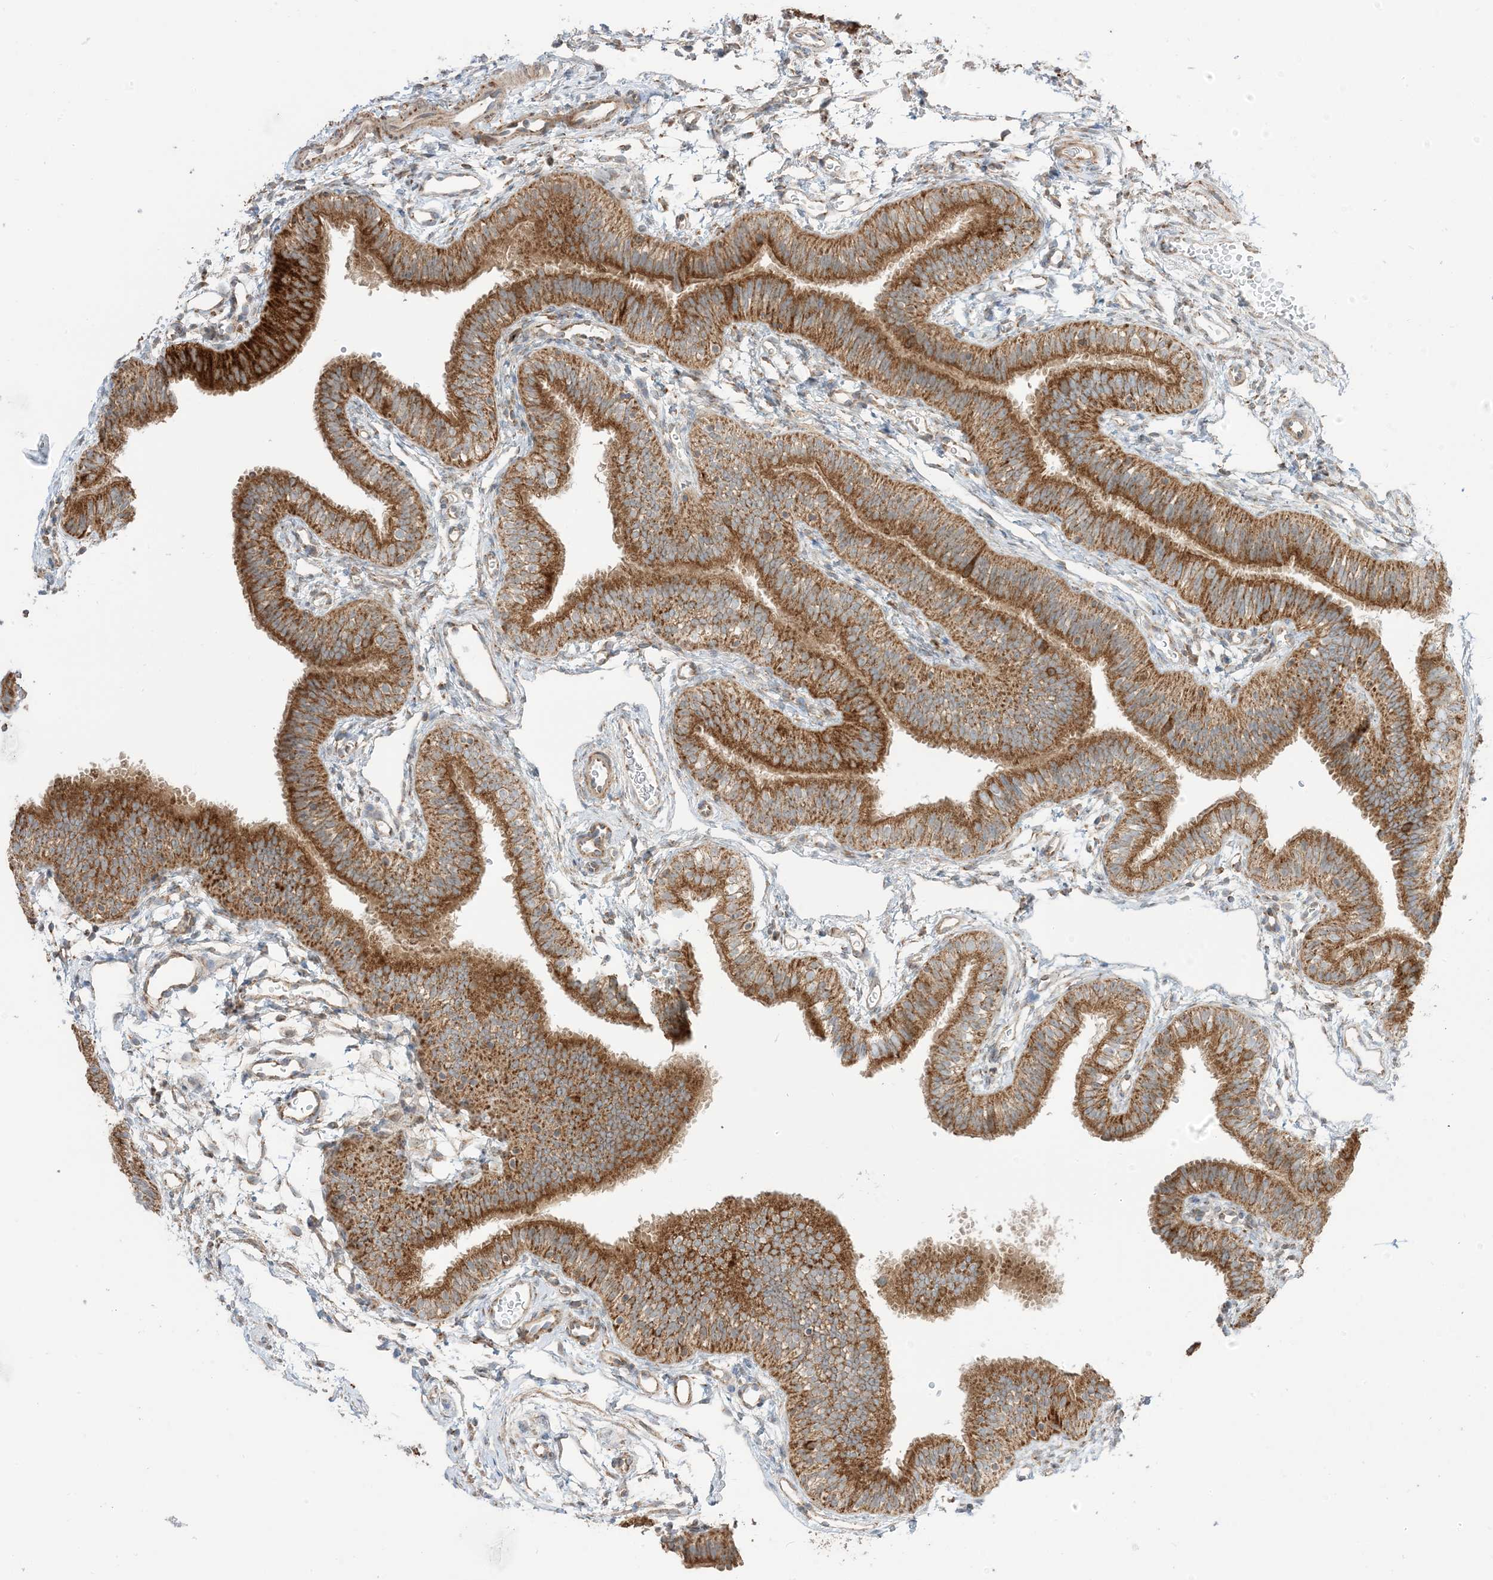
{"staining": {"intensity": "strong", "quantity": ">75%", "location": "cytoplasmic/membranous"}, "tissue": "fallopian tube", "cell_type": "Glandular cells", "image_type": "normal", "snomed": [{"axis": "morphology", "description": "Normal tissue, NOS"}, {"axis": "topography", "description": "Fallopian tube"}], "caption": "A brown stain shows strong cytoplasmic/membranous expression of a protein in glandular cells of benign fallopian tube.", "gene": "N4BP3", "patient": {"sex": "female", "age": 35}}